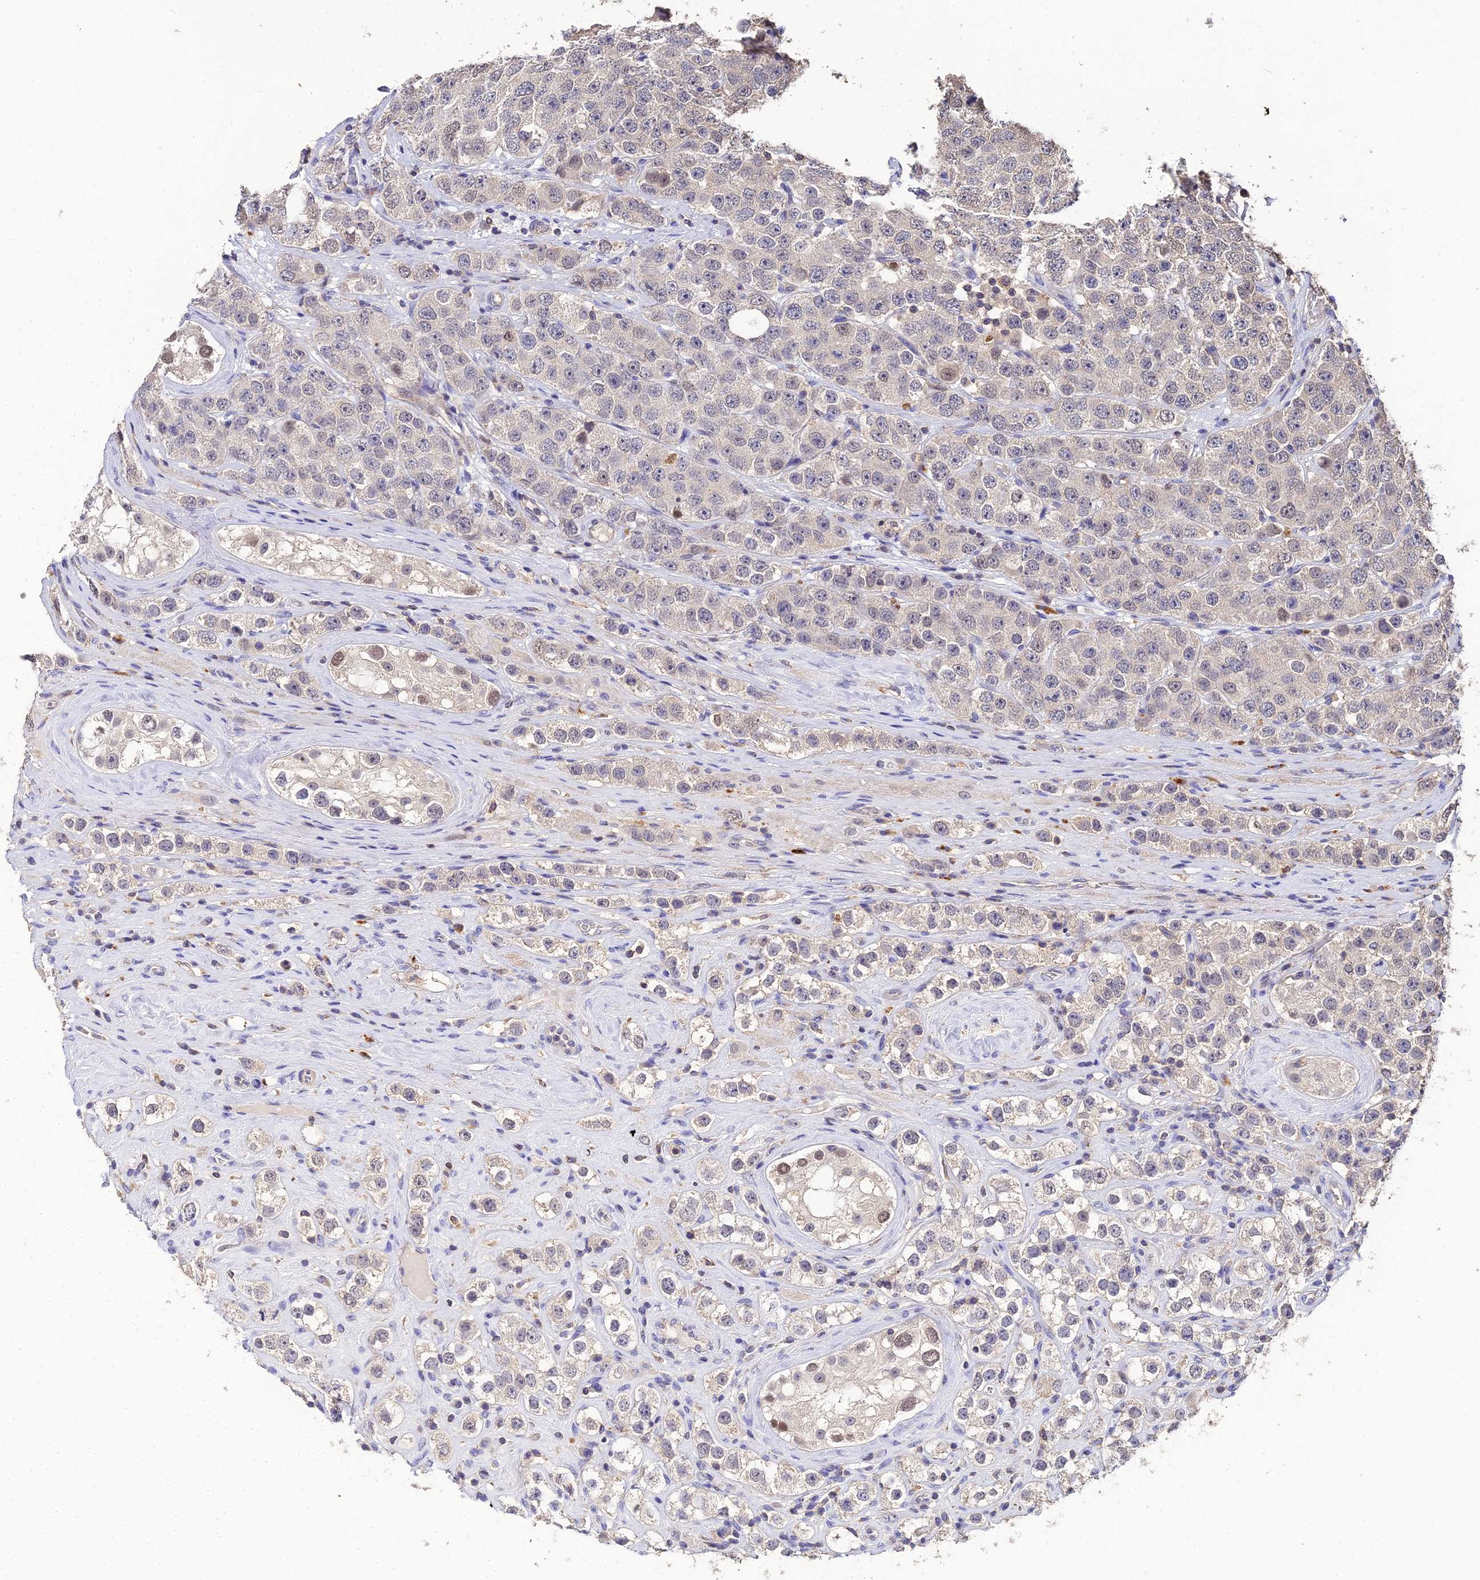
{"staining": {"intensity": "negative", "quantity": "none", "location": "none"}, "tissue": "testis cancer", "cell_type": "Tumor cells", "image_type": "cancer", "snomed": [{"axis": "morphology", "description": "Seminoma, NOS"}, {"axis": "topography", "description": "Testis"}], "caption": "IHC photomicrograph of seminoma (testis) stained for a protein (brown), which demonstrates no expression in tumor cells.", "gene": "LSM5", "patient": {"sex": "male", "age": 28}}